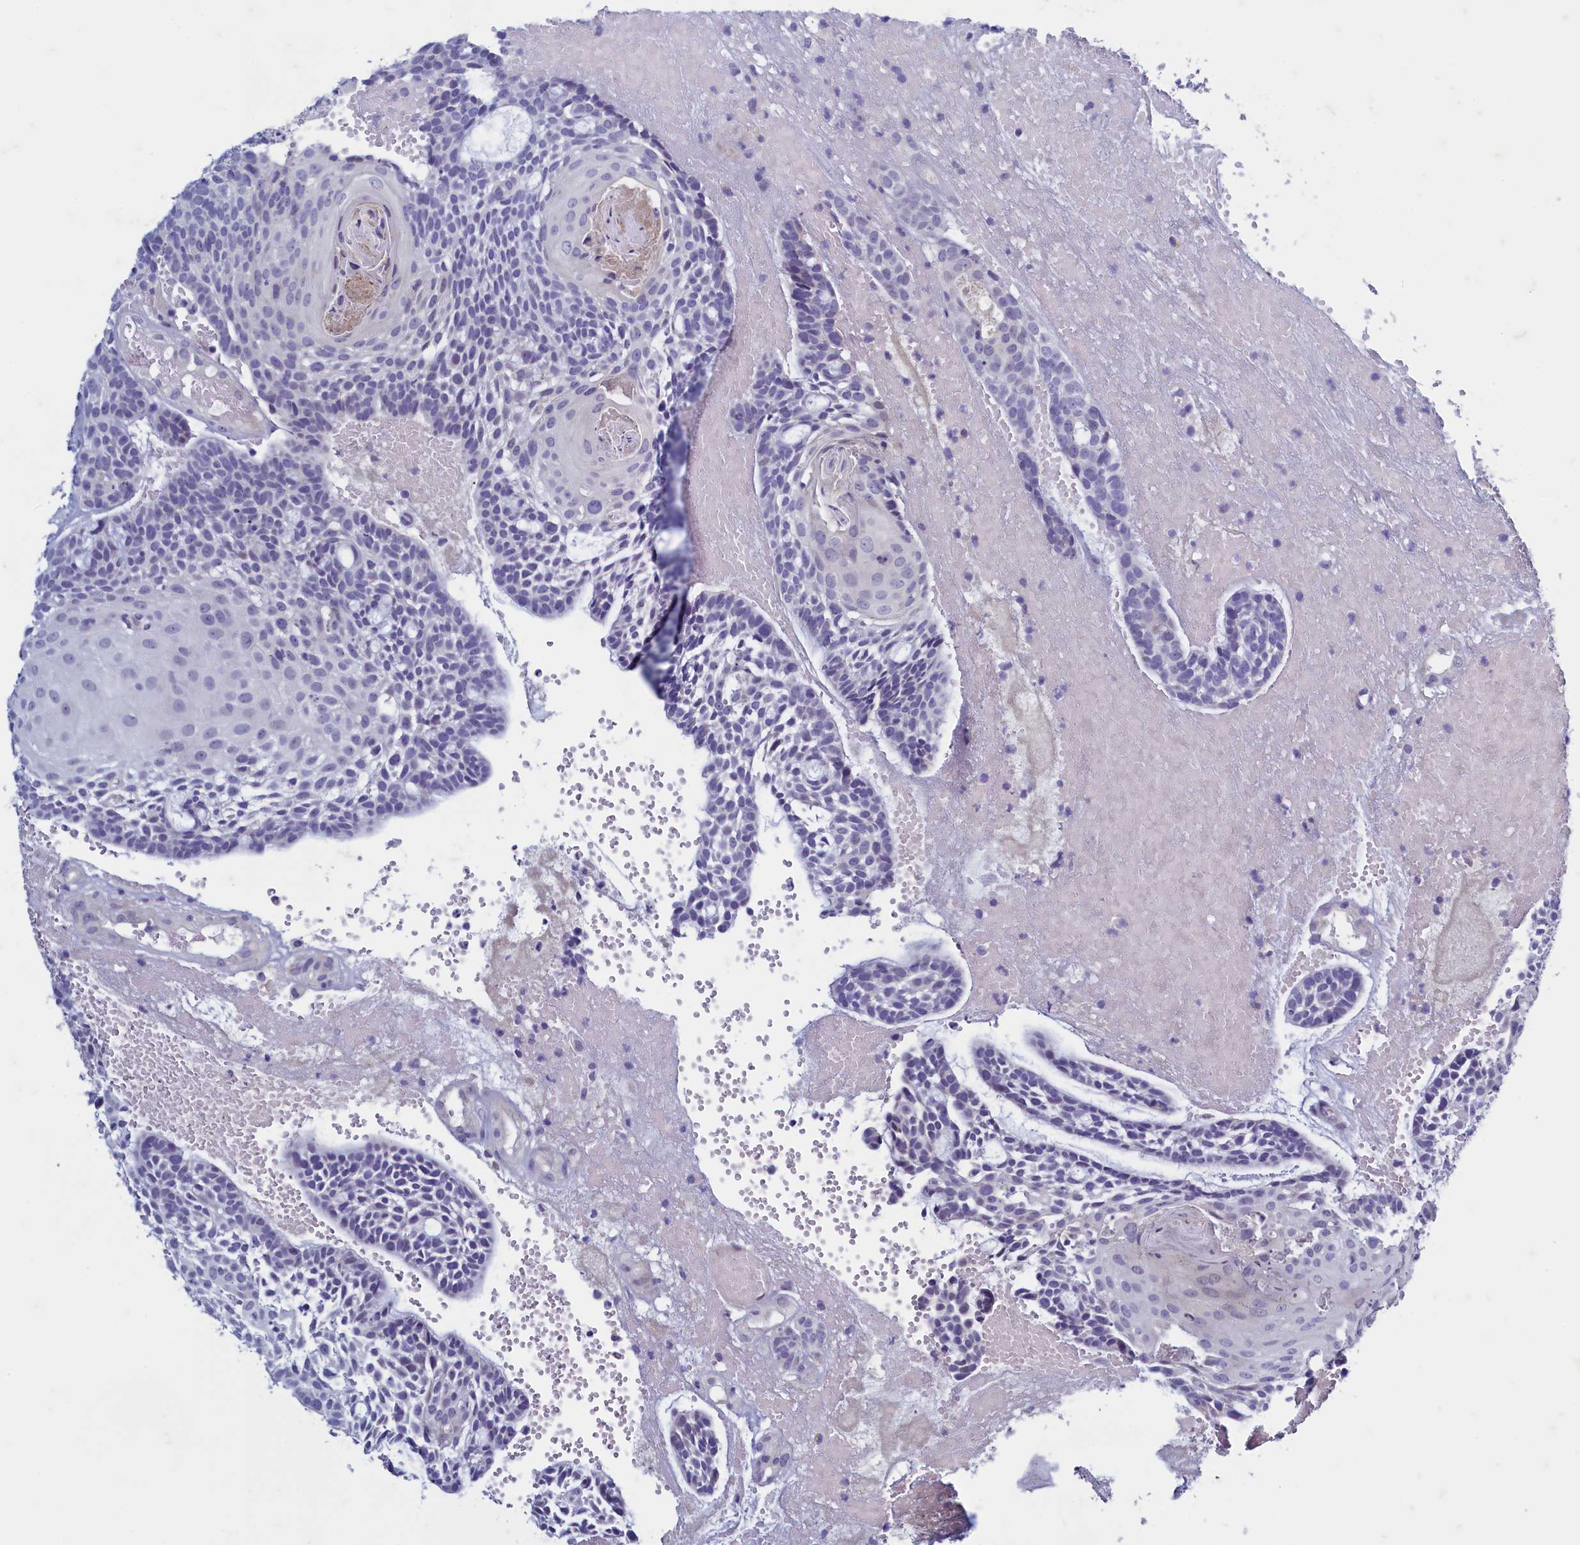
{"staining": {"intensity": "negative", "quantity": "none", "location": "none"}, "tissue": "head and neck cancer", "cell_type": "Tumor cells", "image_type": "cancer", "snomed": [{"axis": "morphology", "description": "Adenocarcinoma, NOS"}, {"axis": "topography", "description": "Subcutis"}, {"axis": "topography", "description": "Head-Neck"}], "caption": "A high-resolution image shows immunohistochemistry staining of head and neck cancer, which reveals no significant staining in tumor cells. (DAB immunohistochemistry, high magnification).", "gene": "MAP1LC3A", "patient": {"sex": "female", "age": 73}}